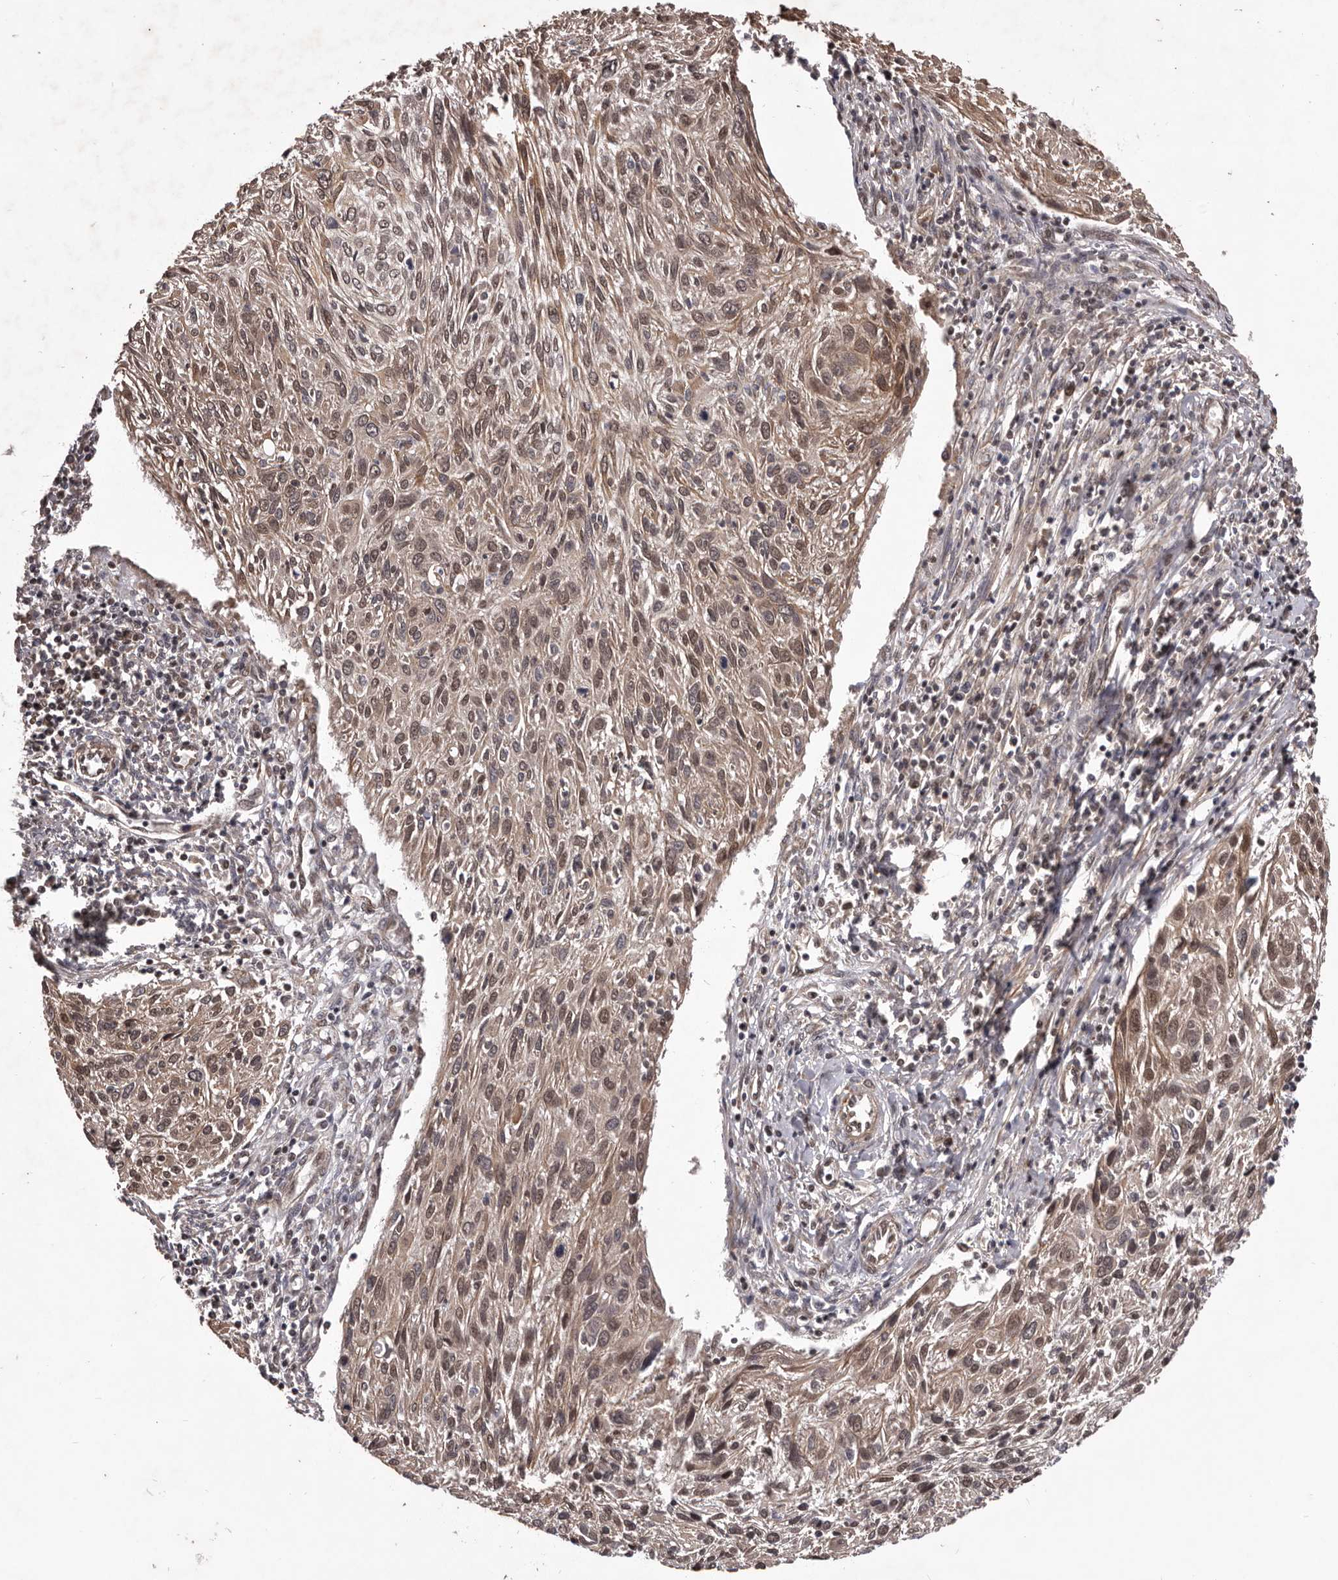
{"staining": {"intensity": "moderate", "quantity": "25%-75%", "location": "cytoplasmic/membranous,nuclear"}, "tissue": "cervical cancer", "cell_type": "Tumor cells", "image_type": "cancer", "snomed": [{"axis": "morphology", "description": "Squamous cell carcinoma, NOS"}, {"axis": "topography", "description": "Cervix"}], "caption": "A high-resolution micrograph shows immunohistochemistry (IHC) staining of cervical cancer (squamous cell carcinoma), which reveals moderate cytoplasmic/membranous and nuclear positivity in approximately 25%-75% of tumor cells.", "gene": "CELF3", "patient": {"sex": "female", "age": 51}}